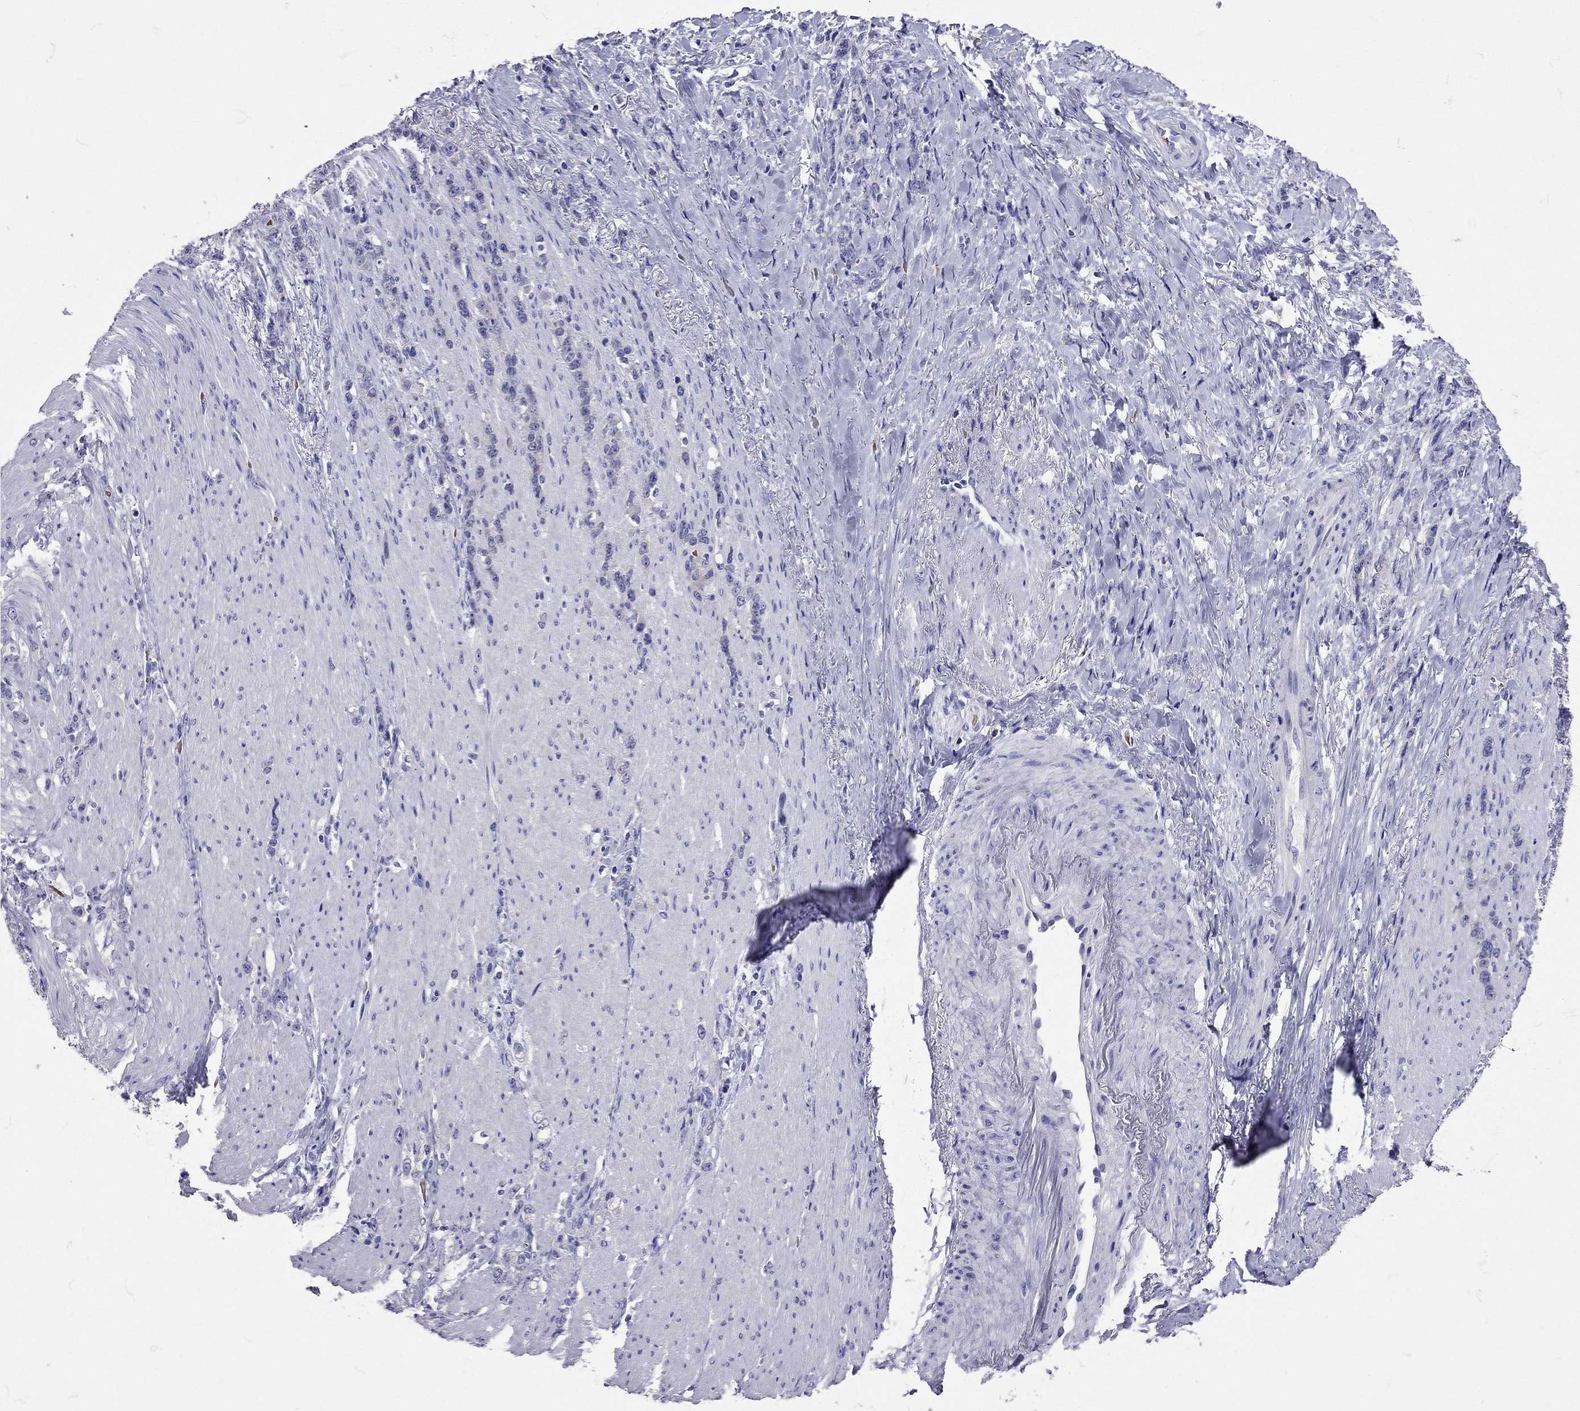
{"staining": {"intensity": "negative", "quantity": "none", "location": "none"}, "tissue": "stomach cancer", "cell_type": "Tumor cells", "image_type": "cancer", "snomed": [{"axis": "morphology", "description": "Adenocarcinoma, NOS"}, {"axis": "topography", "description": "Stomach, lower"}], "caption": "There is no significant positivity in tumor cells of stomach cancer (adenocarcinoma).", "gene": "TBR1", "patient": {"sex": "male", "age": 88}}